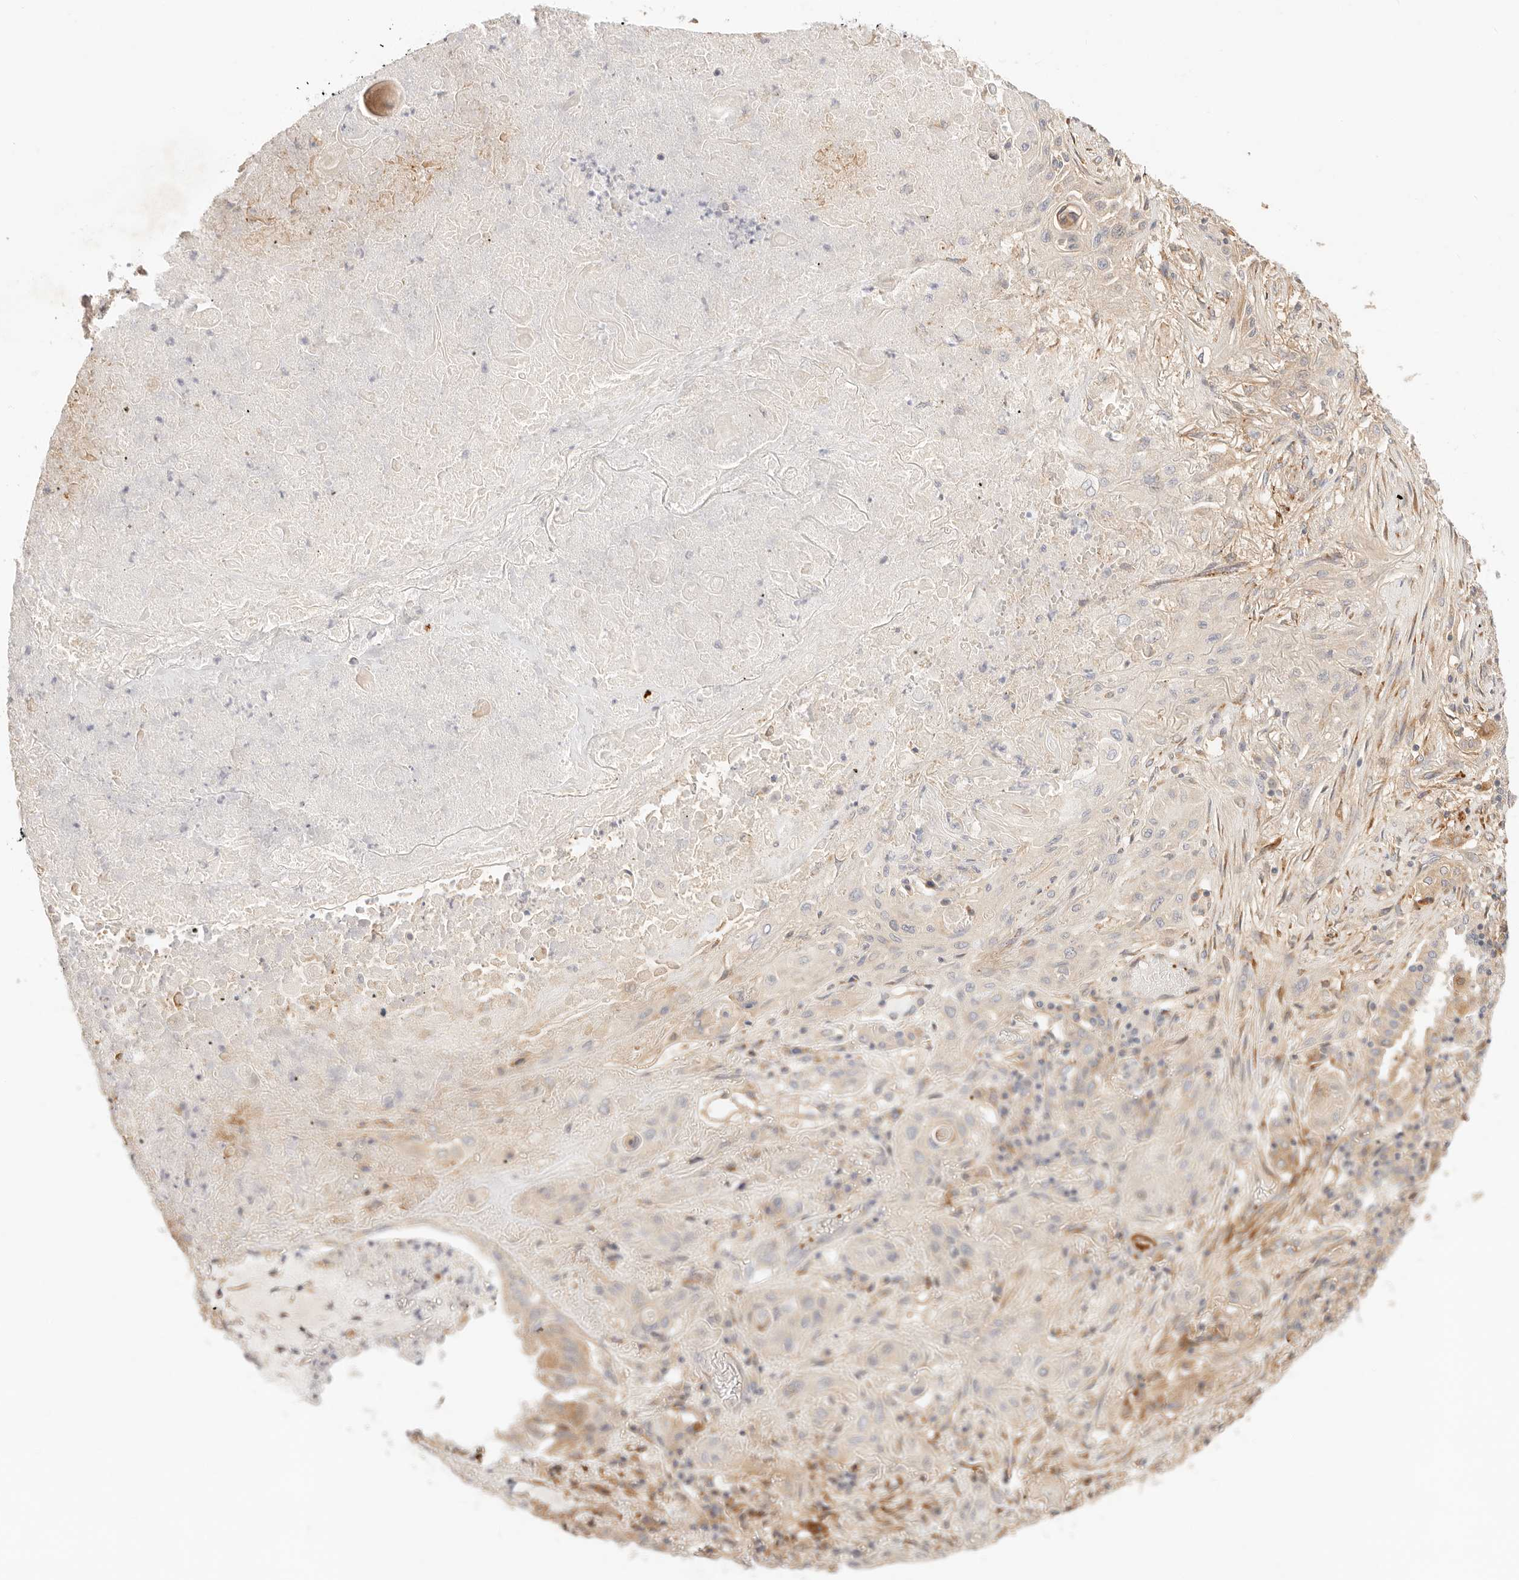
{"staining": {"intensity": "negative", "quantity": "none", "location": "none"}, "tissue": "lung cancer", "cell_type": "Tumor cells", "image_type": "cancer", "snomed": [{"axis": "morphology", "description": "Squamous cell carcinoma, NOS"}, {"axis": "topography", "description": "Lung"}], "caption": "Immunohistochemical staining of human lung cancer (squamous cell carcinoma) displays no significant staining in tumor cells.", "gene": "UBXN10", "patient": {"sex": "female", "age": 47}}